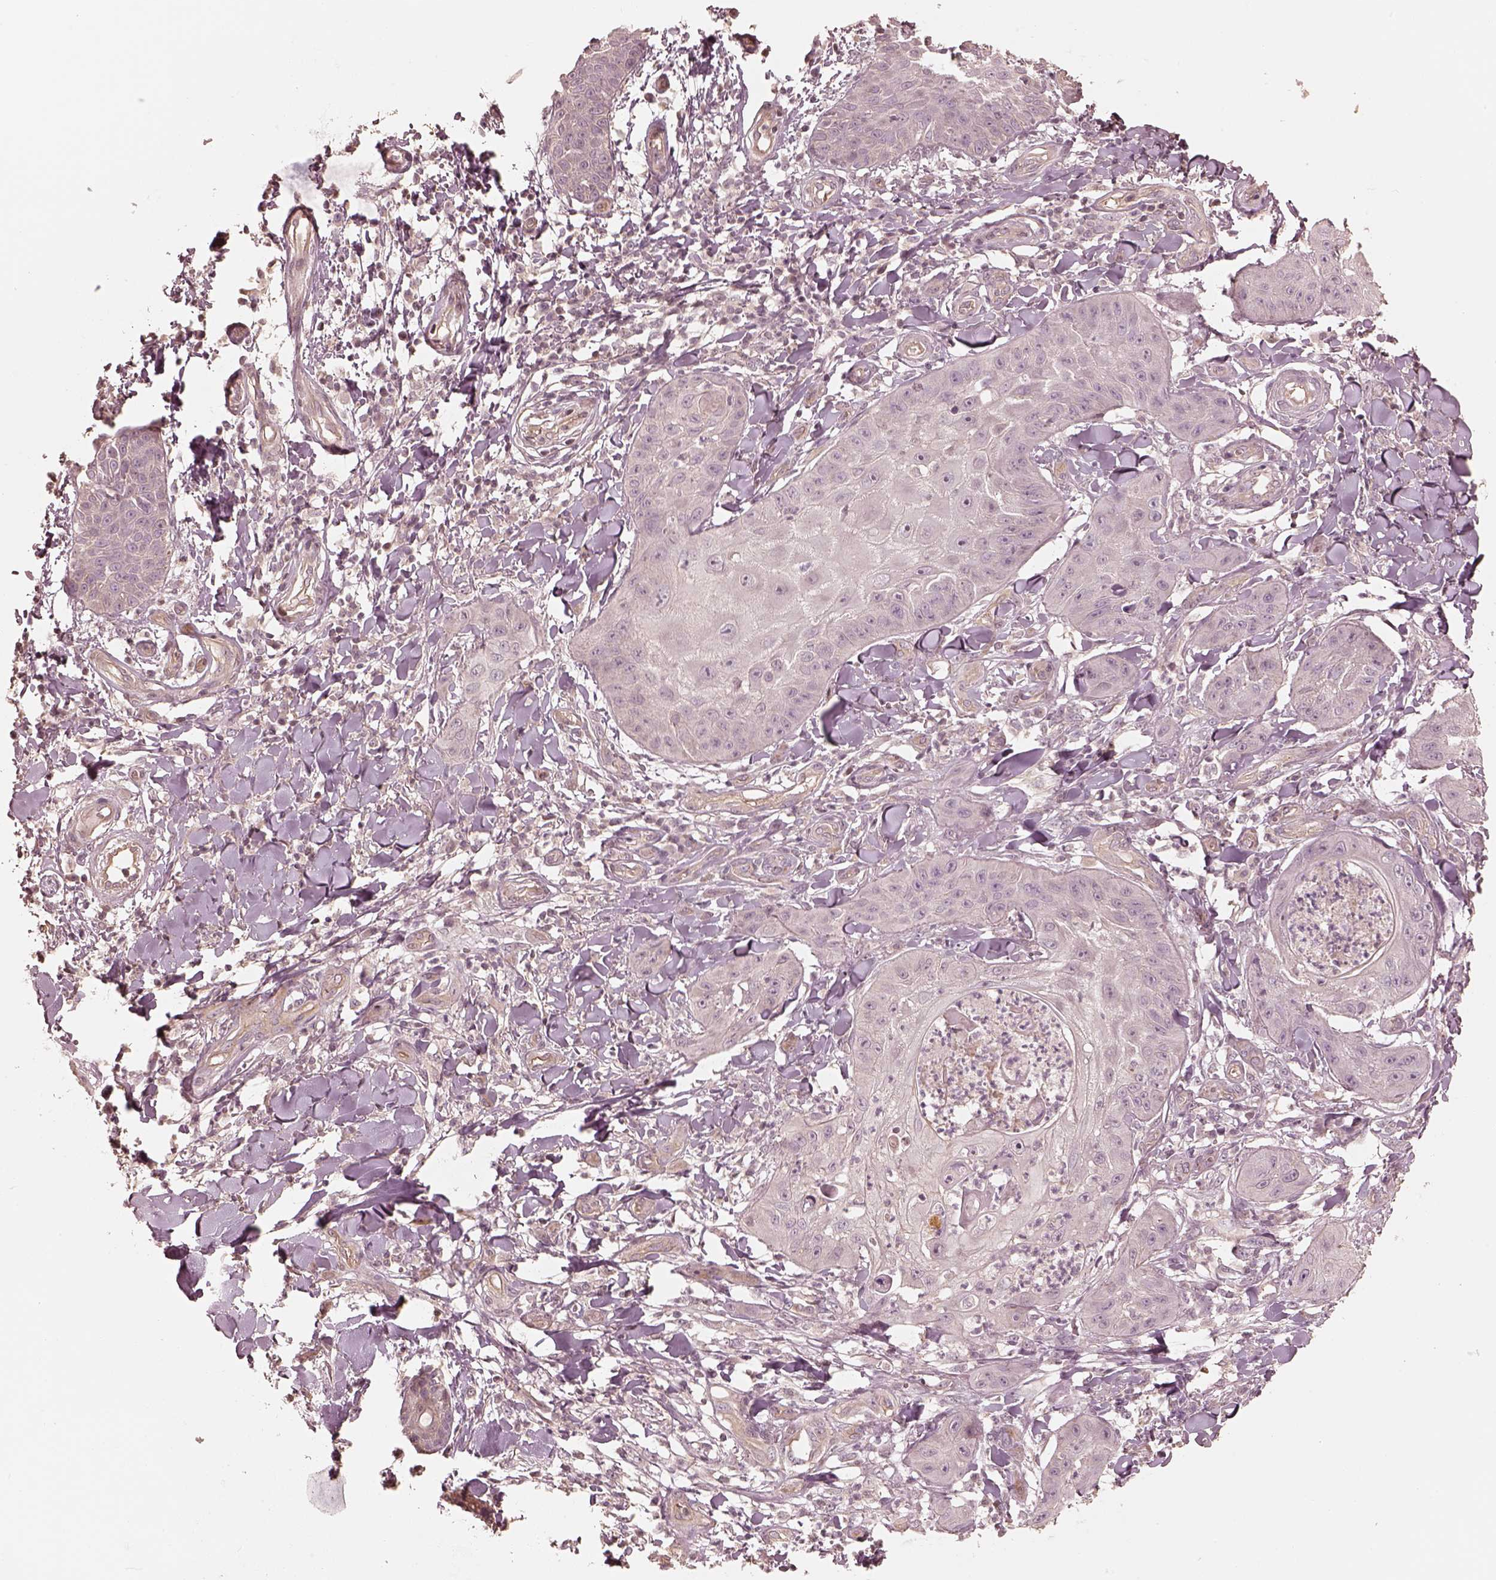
{"staining": {"intensity": "negative", "quantity": "none", "location": "none"}, "tissue": "skin cancer", "cell_type": "Tumor cells", "image_type": "cancer", "snomed": [{"axis": "morphology", "description": "Squamous cell carcinoma, NOS"}, {"axis": "topography", "description": "Skin"}], "caption": "Skin cancer (squamous cell carcinoma) was stained to show a protein in brown. There is no significant staining in tumor cells.", "gene": "KIF5C", "patient": {"sex": "male", "age": 70}}